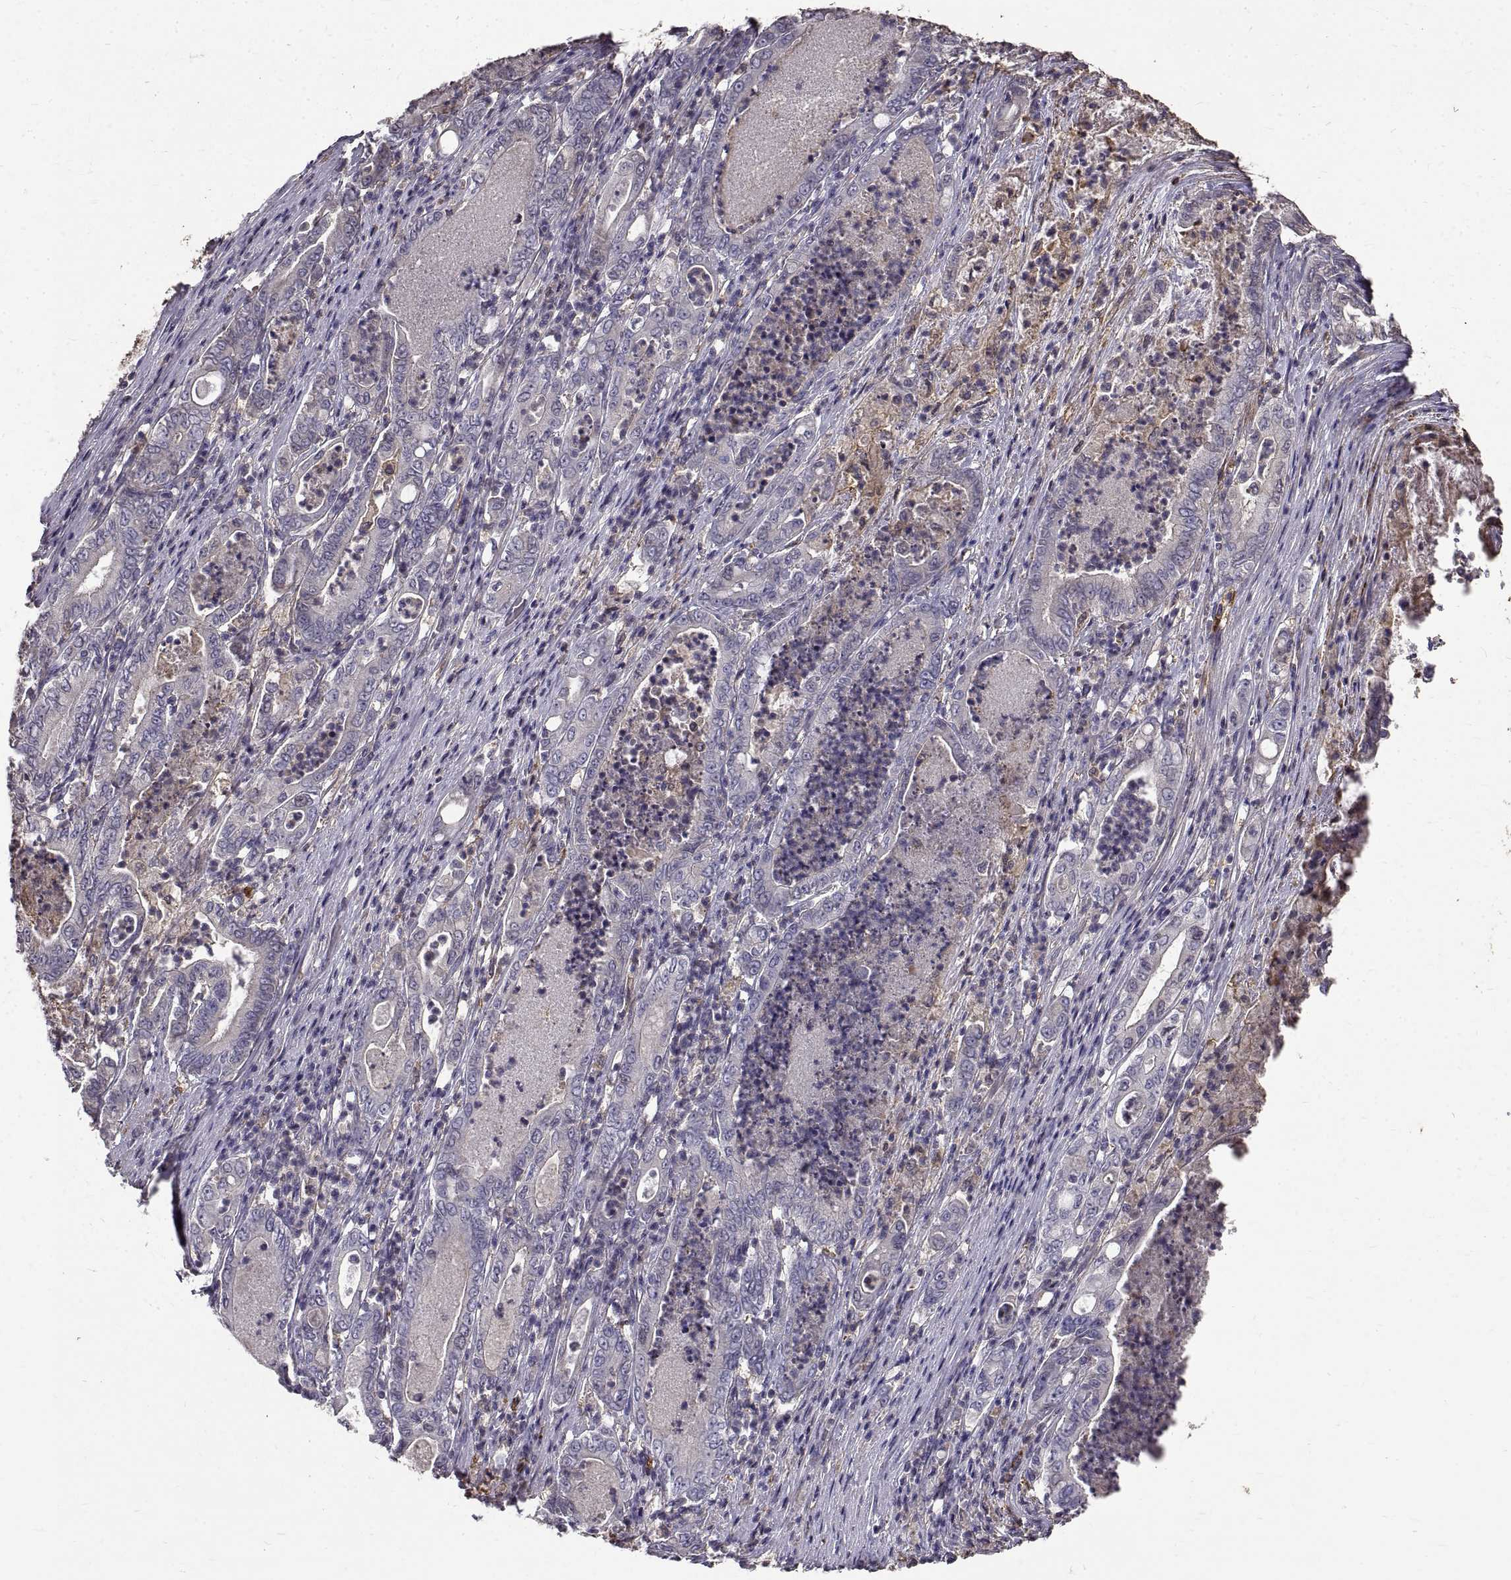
{"staining": {"intensity": "negative", "quantity": "none", "location": "none"}, "tissue": "pancreatic cancer", "cell_type": "Tumor cells", "image_type": "cancer", "snomed": [{"axis": "morphology", "description": "Adenocarcinoma, NOS"}, {"axis": "topography", "description": "Pancreas"}], "caption": "High power microscopy photomicrograph of an immunohistochemistry (IHC) micrograph of pancreatic cancer, revealing no significant staining in tumor cells.", "gene": "PEA15", "patient": {"sex": "male", "age": 71}}